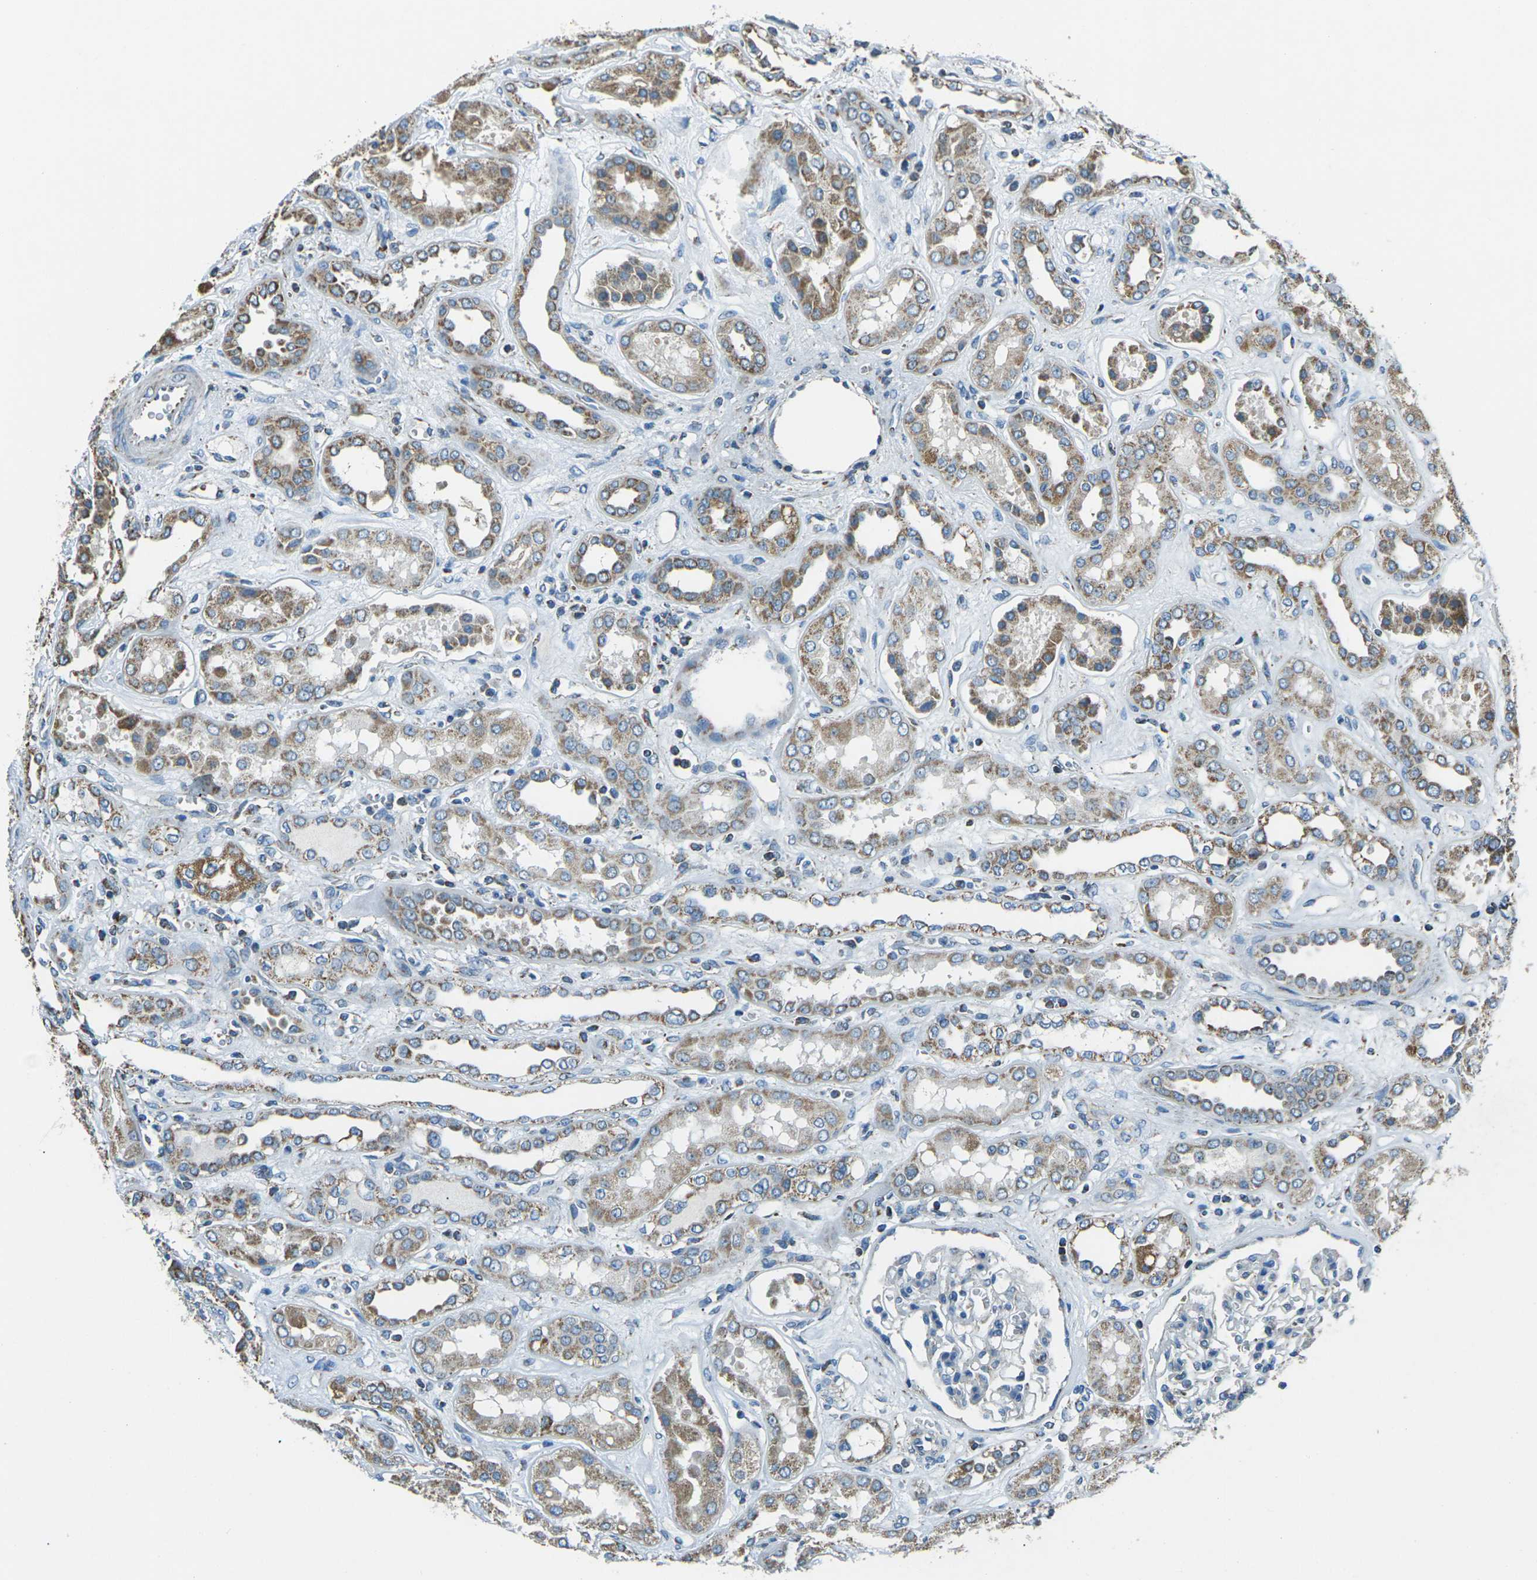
{"staining": {"intensity": "negative", "quantity": "none", "location": "none"}, "tissue": "kidney", "cell_type": "Cells in glomeruli", "image_type": "normal", "snomed": [{"axis": "morphology", "description": "Normal tissue, NOS"}, {"axis": "topography", "description": "Kidney"}], "caption": "Photomicrograph shows no significant protein staining in cells in glomeruli of normal kidney. (DAB immunohistochemistry (IHC), high magnification).", "gene": "IRF3", "patient": {"sex": "male", "age": 59}}